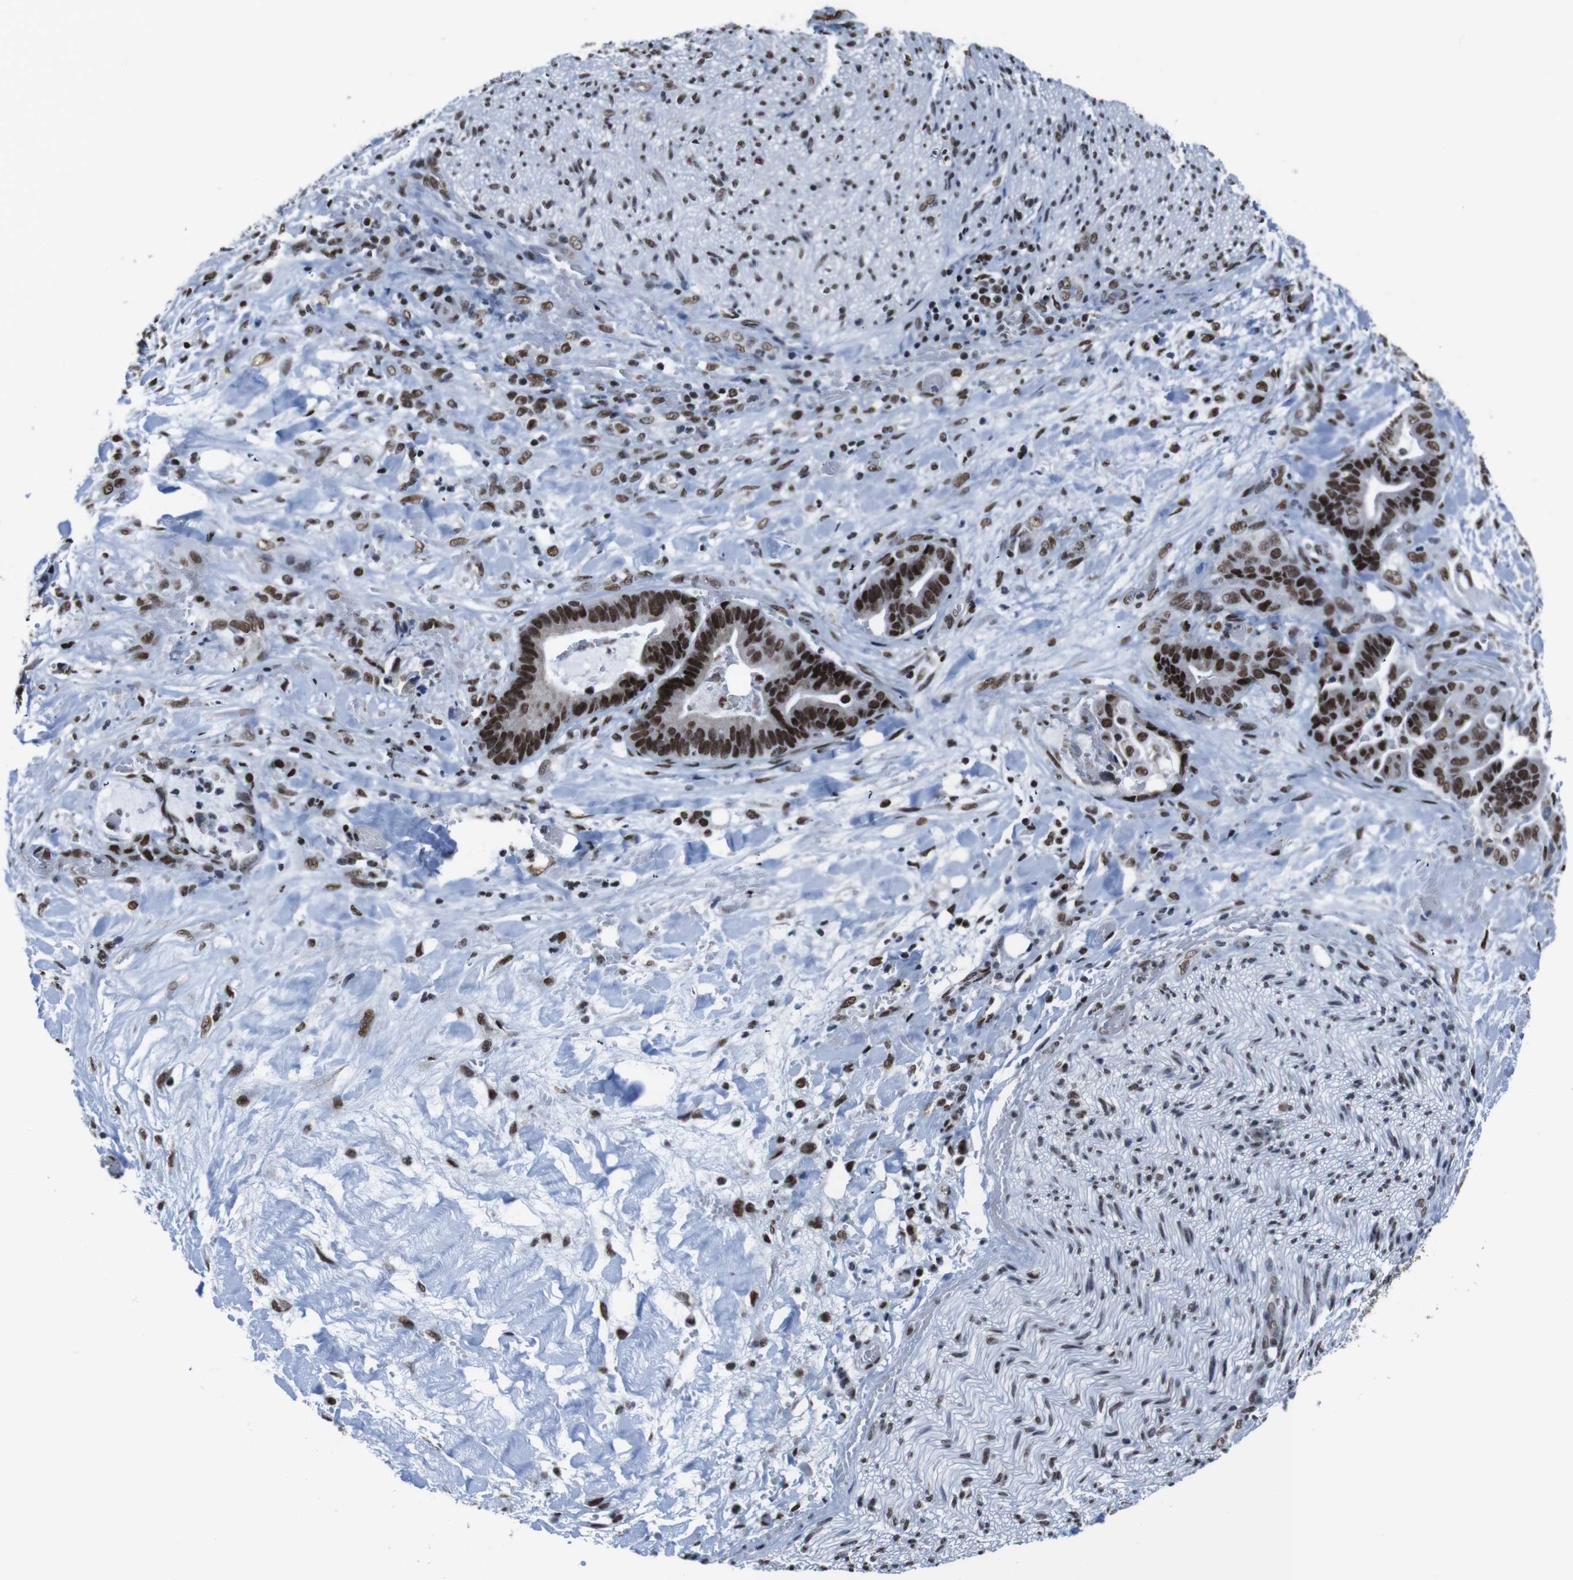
{"staining": {"intensity": "strong", "quantity": ">75%", "location": "nuclear"}, "tissue": "liver cancer", "cell_type": "Tumor cells", "image_type": "cancer", "snomed": [{"axis": "morphology", "description": "Cholangiocarcinoma"}, {"axis": "topography", "description": "Liver"}], "caption": "The photomicrograph shows staining of liver cancer, revealing strong nuclear protein staining (brown color) within tumor cells.", "gene": "ROMO1", "patient": {"sex": "female", "age": 61}}